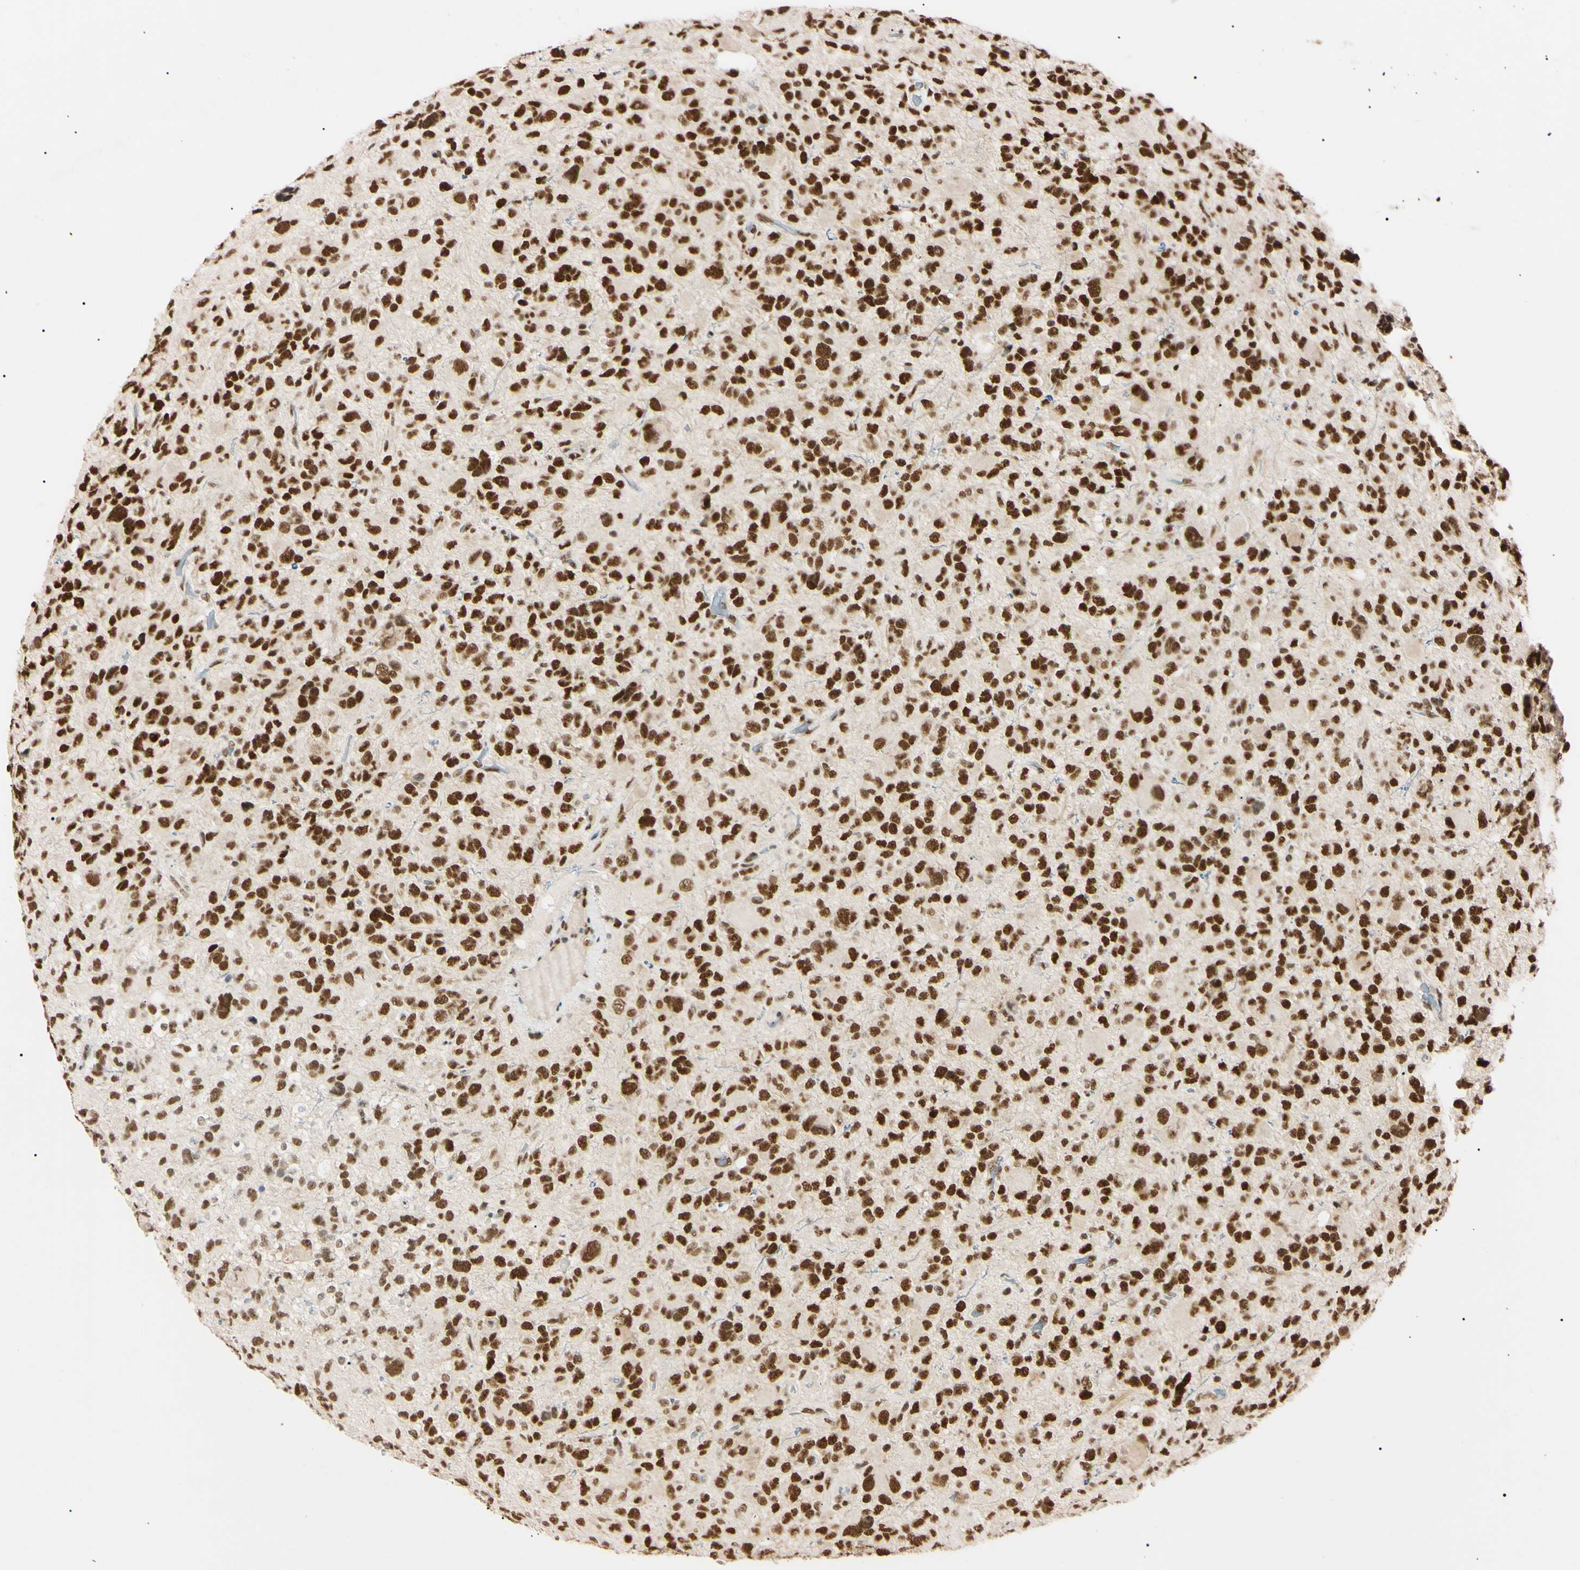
{"staining": {"intensity": "strong", "quantity": ">75%", "location": "nuclear"}, "tissue": "glioma", "cell_type": "Tumor cells", "image_type": "cancer", "snomed": [{"axis": "morphology", "description": "Glioma, malignant, High grade"}, {"axis": "topography", "description": "Brain"}], "caption": "Protein expression analysis of human malignant glioma (high-grade) reveals strong nuclear staining in about >75% of tumor cells.", "gene": "ZNF134", "patient": {"sex": "male", "age": 48}}